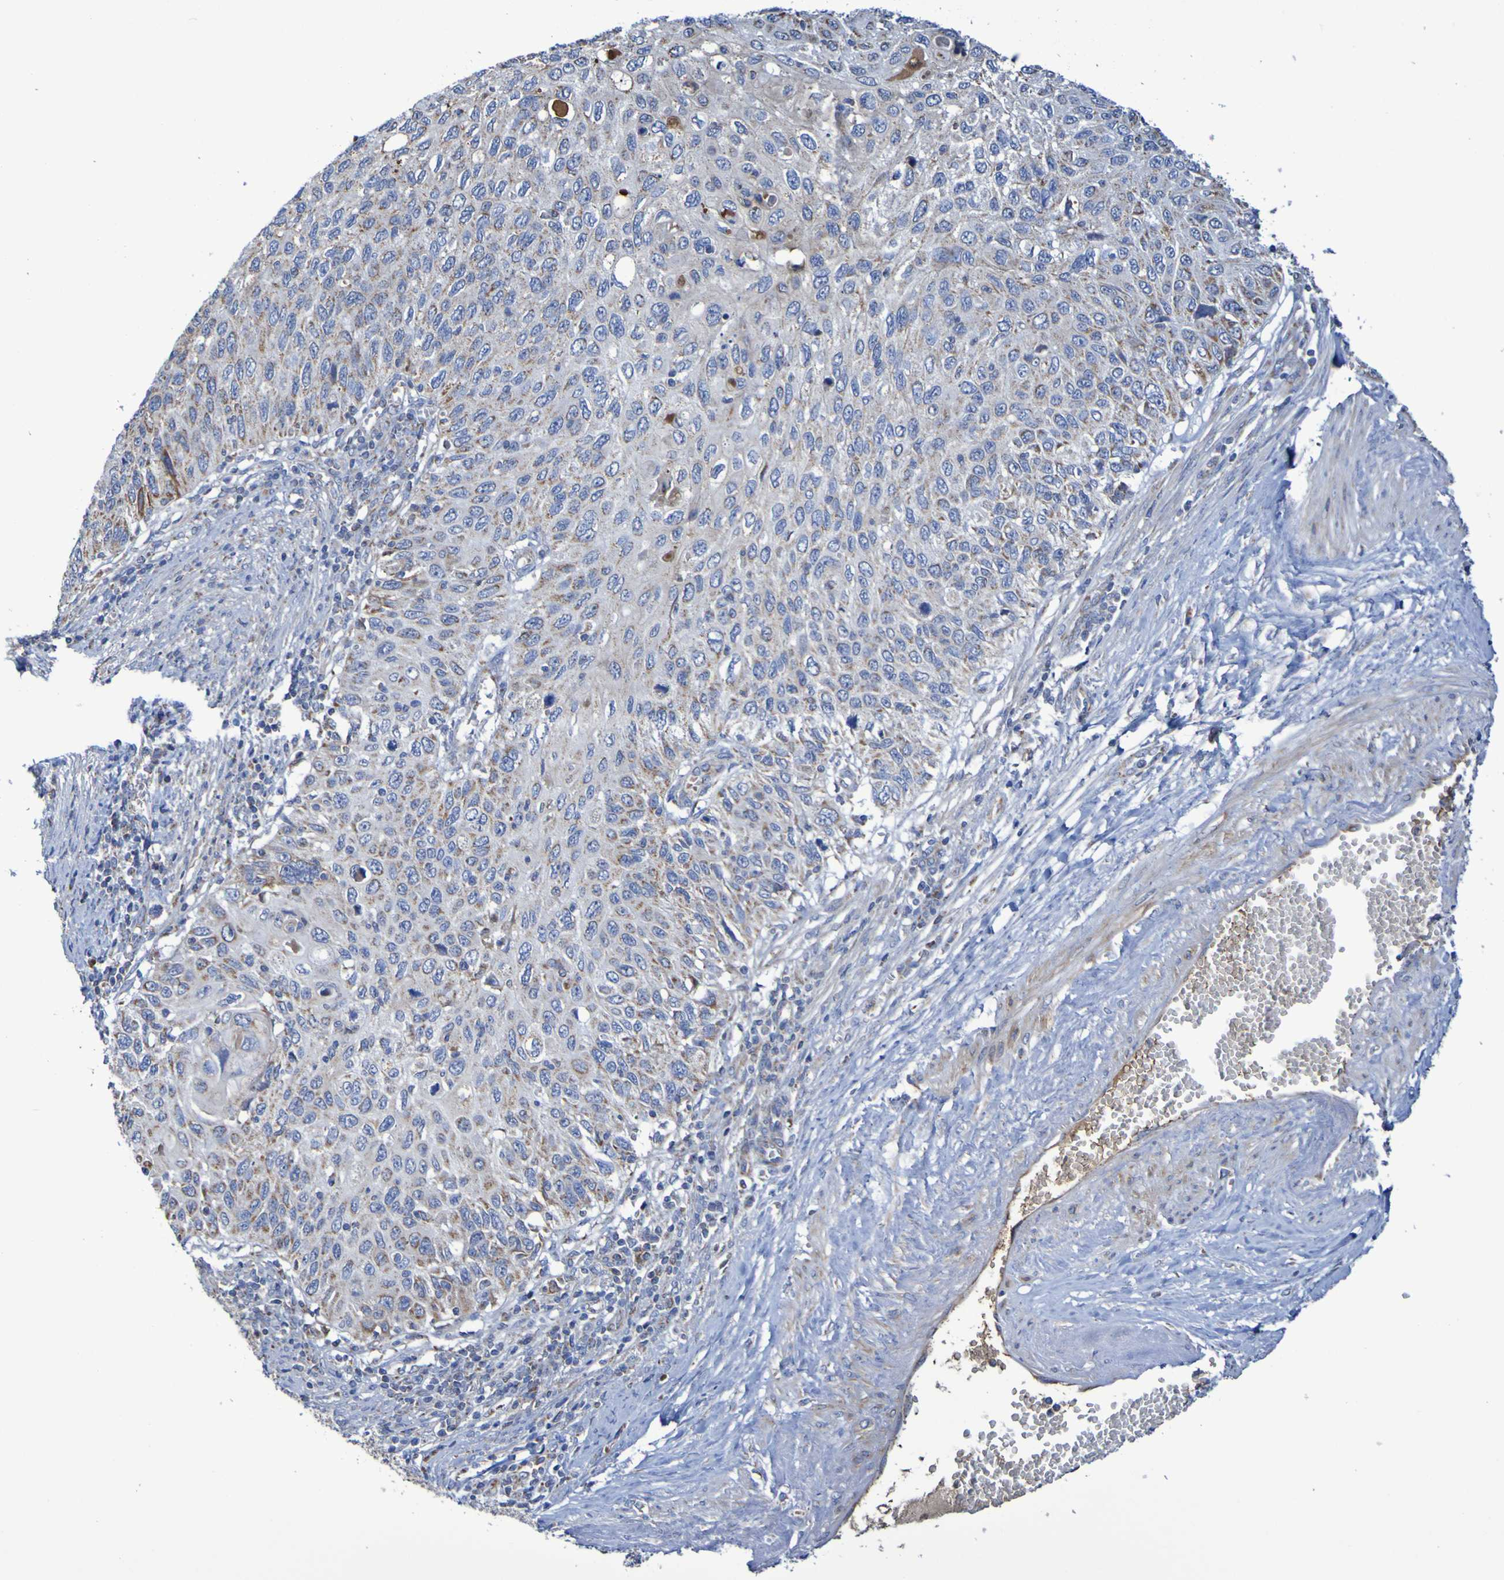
{"staining": {"intensity": "moderate", "quantity": "25%-75%", "location": "cytoplasmic/membranous"}, "tissue": "cervical cancer", "cell_type": "Tumor cells", "image_type": "cancer", "snomed": [{"axis": "morphology", "description": "Squamous cell carcinoma, NOS"}, {"axis": "topography", "description": "Cervix"}], "caption": "Human cervical cancer (squamous cell carcinoma) stained with a brown dye shows moderate cytoplasmic/membranous positive staining in approximately 25%-75% of tumor cells.", "gene": "CNTN2", "patient": {"sex": "female", "age": 70}}